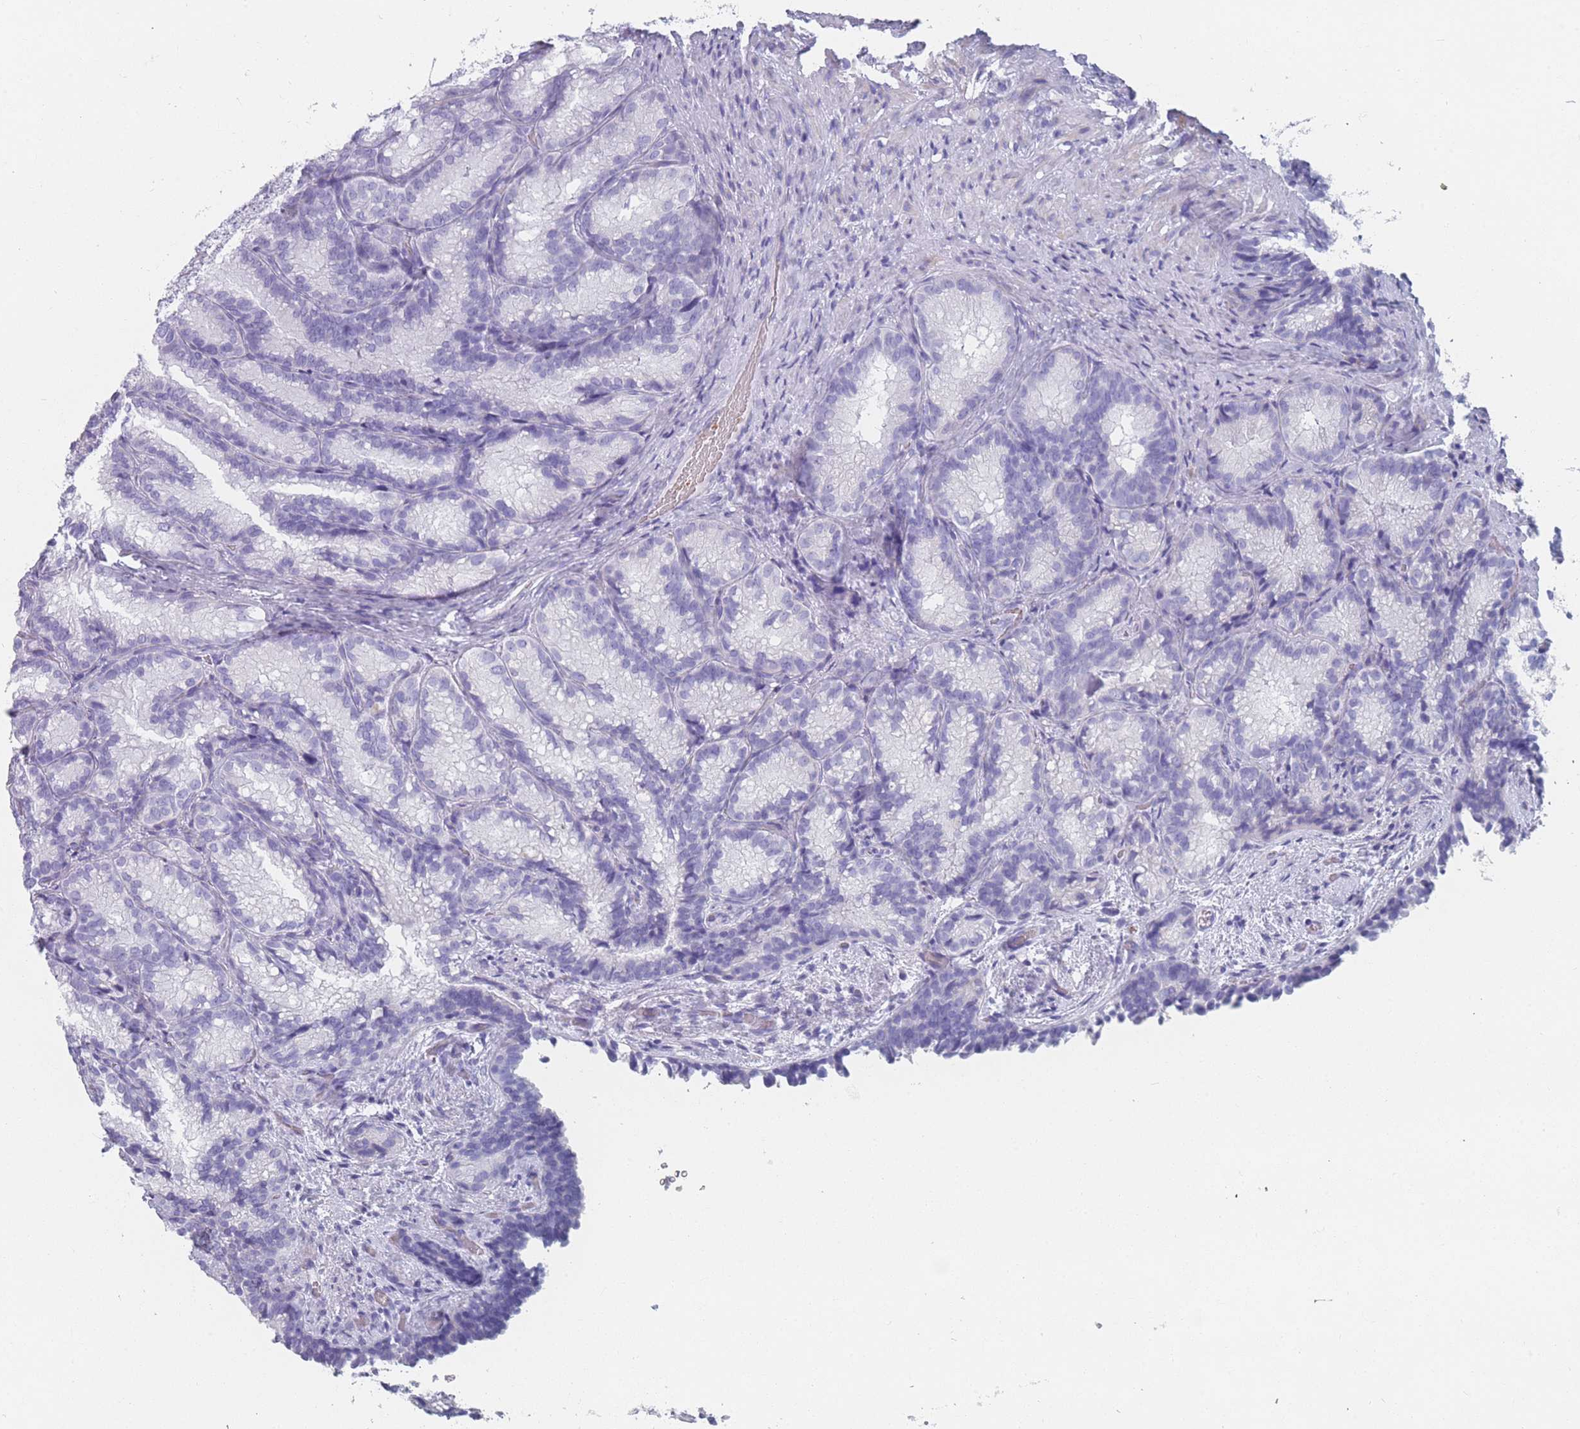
{"staining": {"intensity": "negative", "quantity": "none", "location": "none"}, "tissue": "seminal vesicle", "cell_type": "Glandular cells", "image_type": "normal", "snomed": [{"axis": "morphology", "description": "Normal tissue, NOS"}, {"axis": "topography", "description": "Seminal veicle"}], "caption": "An IHC micrograph of benign seminal vesicle is shown. There is no staining in glandular cells of seminal vesicle.", "gene": "OR5D16", "patient": {"sex": "male", "age": 58}}